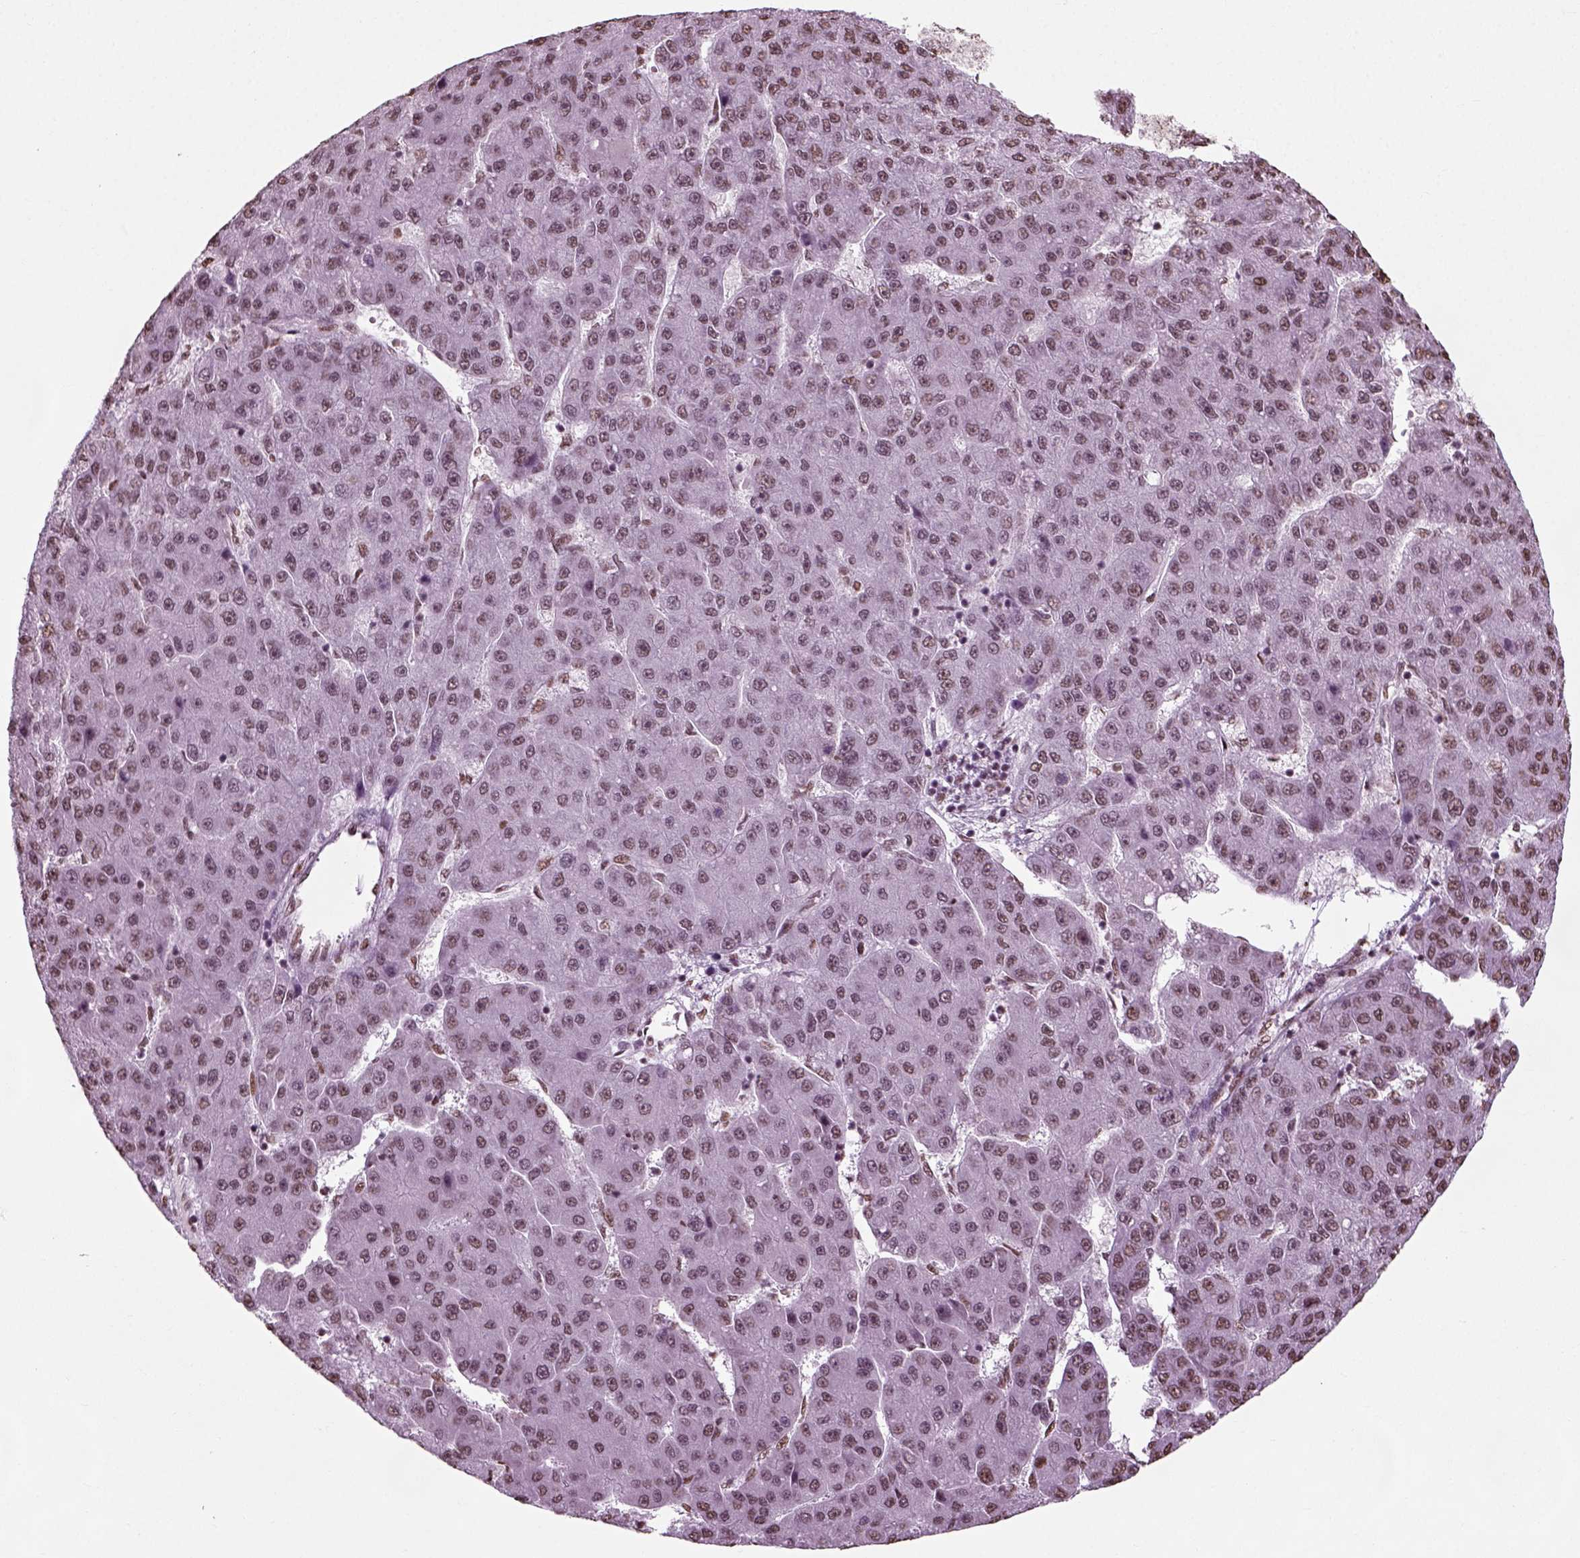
{"staining": {"intensity": "moderate", "quantity": "<25%", "location": "nuclear"}, "tissue": "liver cancer", "cell_type": "Tumor cells", "image_type": "cancer", "snomed": [{"axis": "morphology", "description": "Carcinoma, Hepatocellular, NOS"}, {"axis": "topography", "description": "Liver"}], "caption": "IHC photomicrograph of neoplastic tissue: liver cancer stained using IHC demonstrates low levels of moderate protein expression localized specifically in the nuclear of tumor cells, appearing as a nuclear brown color.", "gene": "POLR1H", "patient": {"sex": "male", "age": 67}}